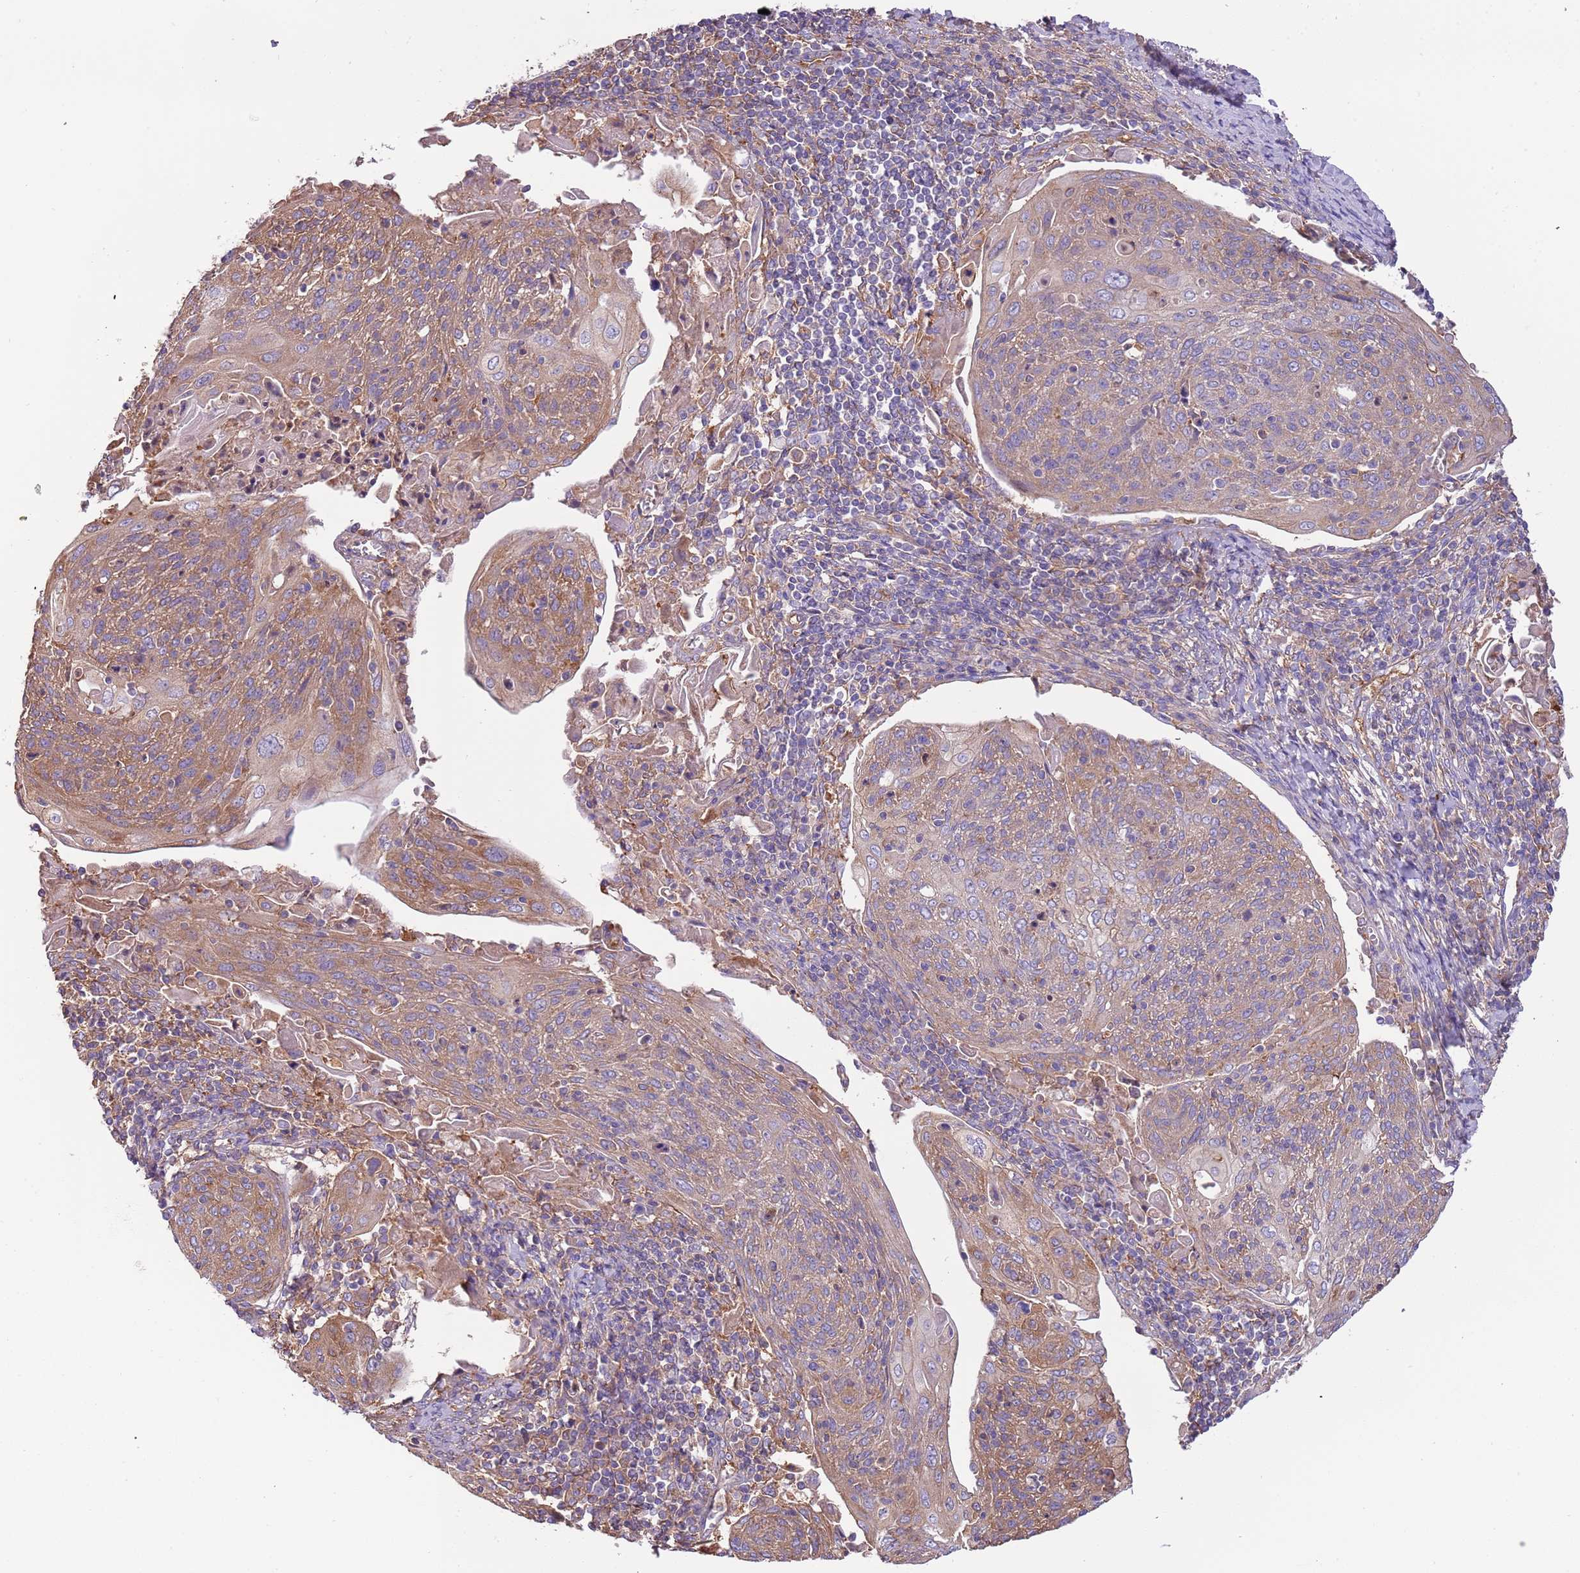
{"staining": {"intensity": "moderate", "quantity": ">75%", "location": "cytoplasmic/membranous"}, "tissue": "cervical cancer", "cell_type": "Tumor cells", "image_type": "cancer", "snomed": [{"axis": "morphology", "description": "Squamous cell carcinoma, NOS"}, {"axis": "topography", "description": "Cervix"}], "caption": "Cervical cancer stained for a protein (brown) demonstrates moderate cytoplasmic/membranous positive staining in approximately >75% of tumor cells.", "gene": "NAALADL1", "patient": {"sex": "female", "age": 67}}